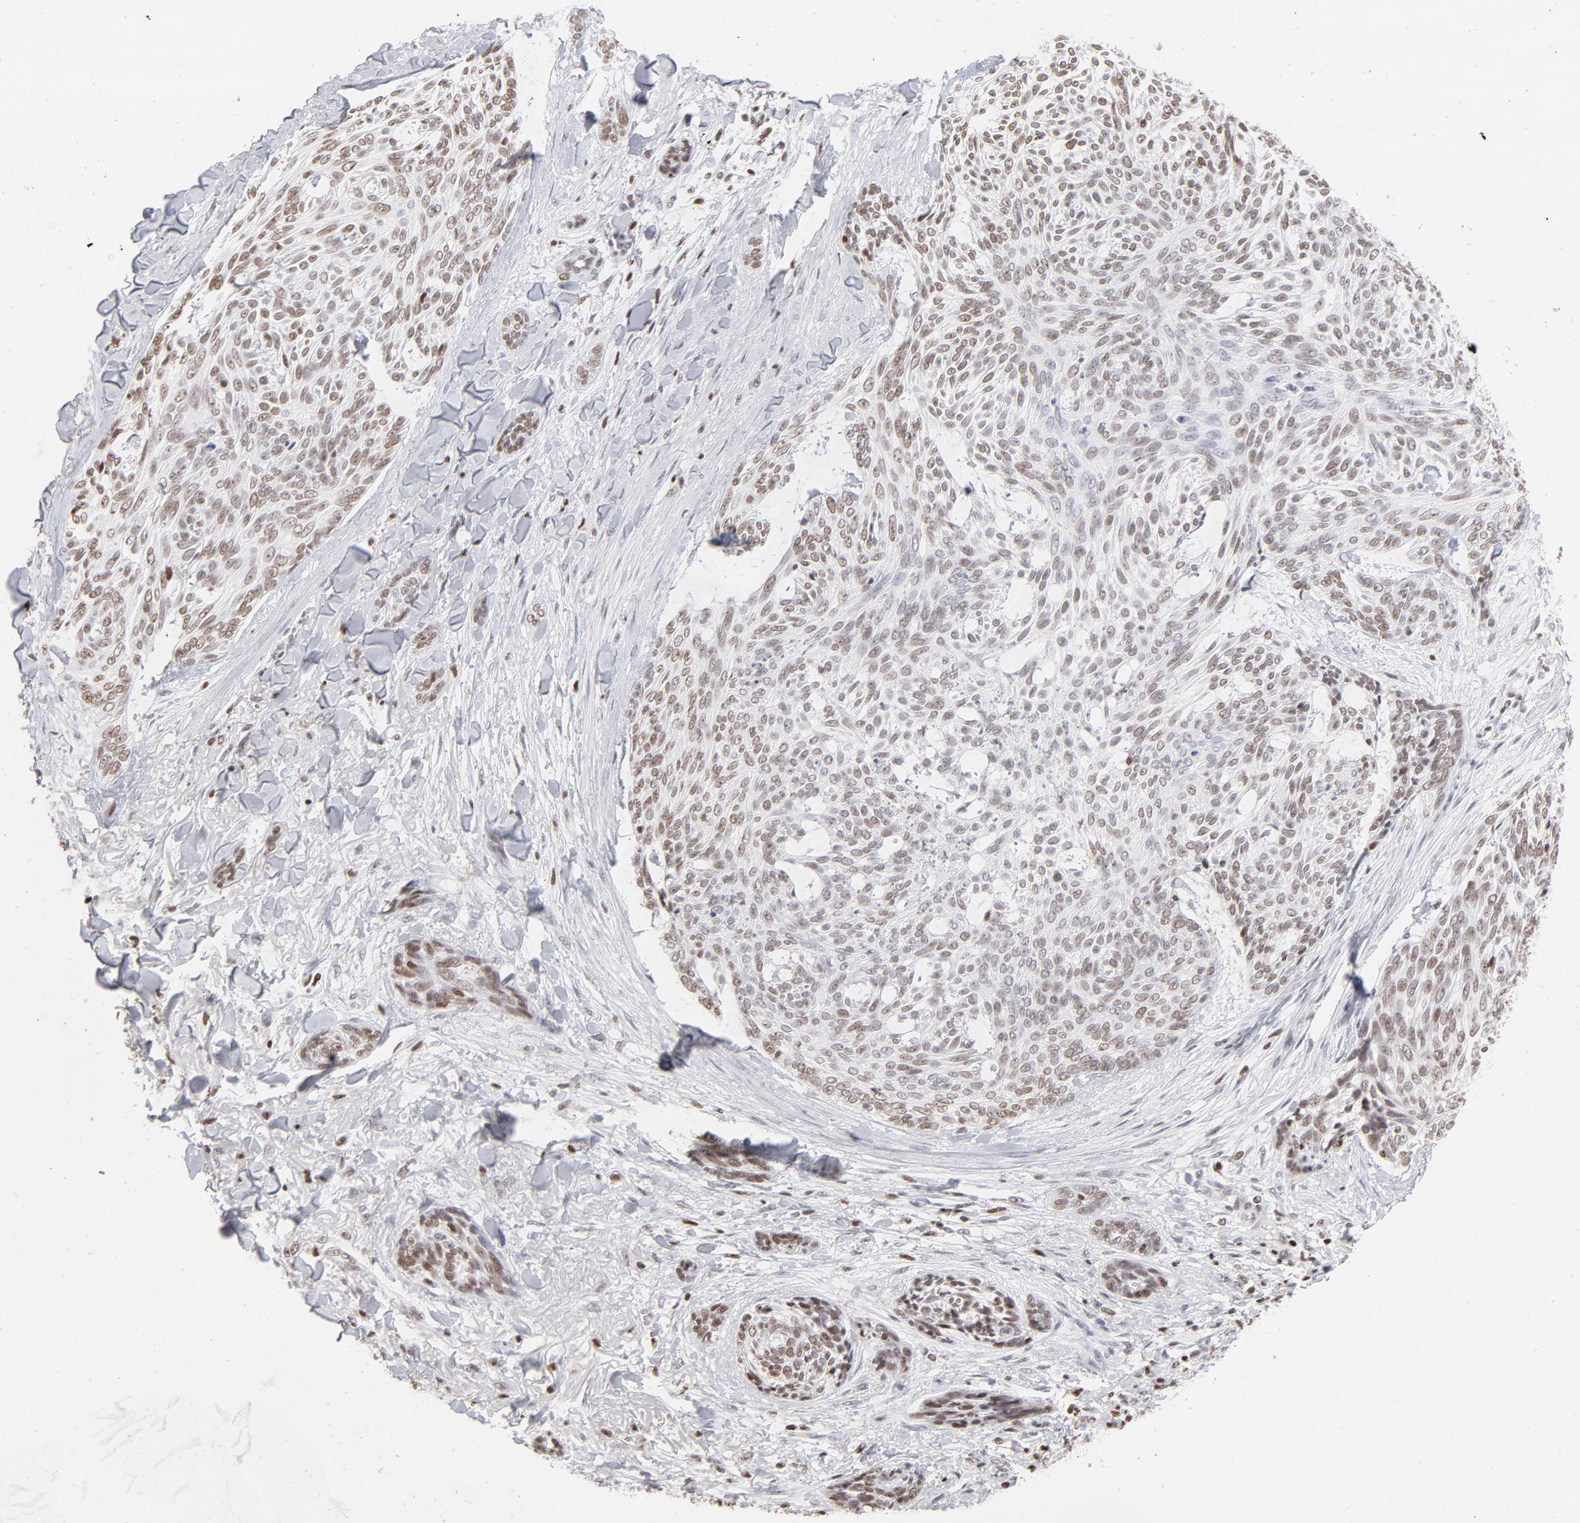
{"staining": {"intensity": "moderate", "quantity": "25%-75%", "location": "nuclear"}, "tissue": "skin cancer", "cell_type": "Tumor cells", "image_type": "cancer", "snomed": [{"axis": "morphology", "description": "Normal tissue, NOS"}, {"axis": "morphology", "description": "Basal cell carcinoma"}, {"axis": "topography", "description": "Skin"}], "caption": "Protein positivity by immunohistochemistry (IHC) displays moderate nuclear positivity in approximately 25%-75% of tumor cells in basal cell carcinoma (skin).", "gene": "PARP1", "patient": {"sex": "female", "age": 71}}